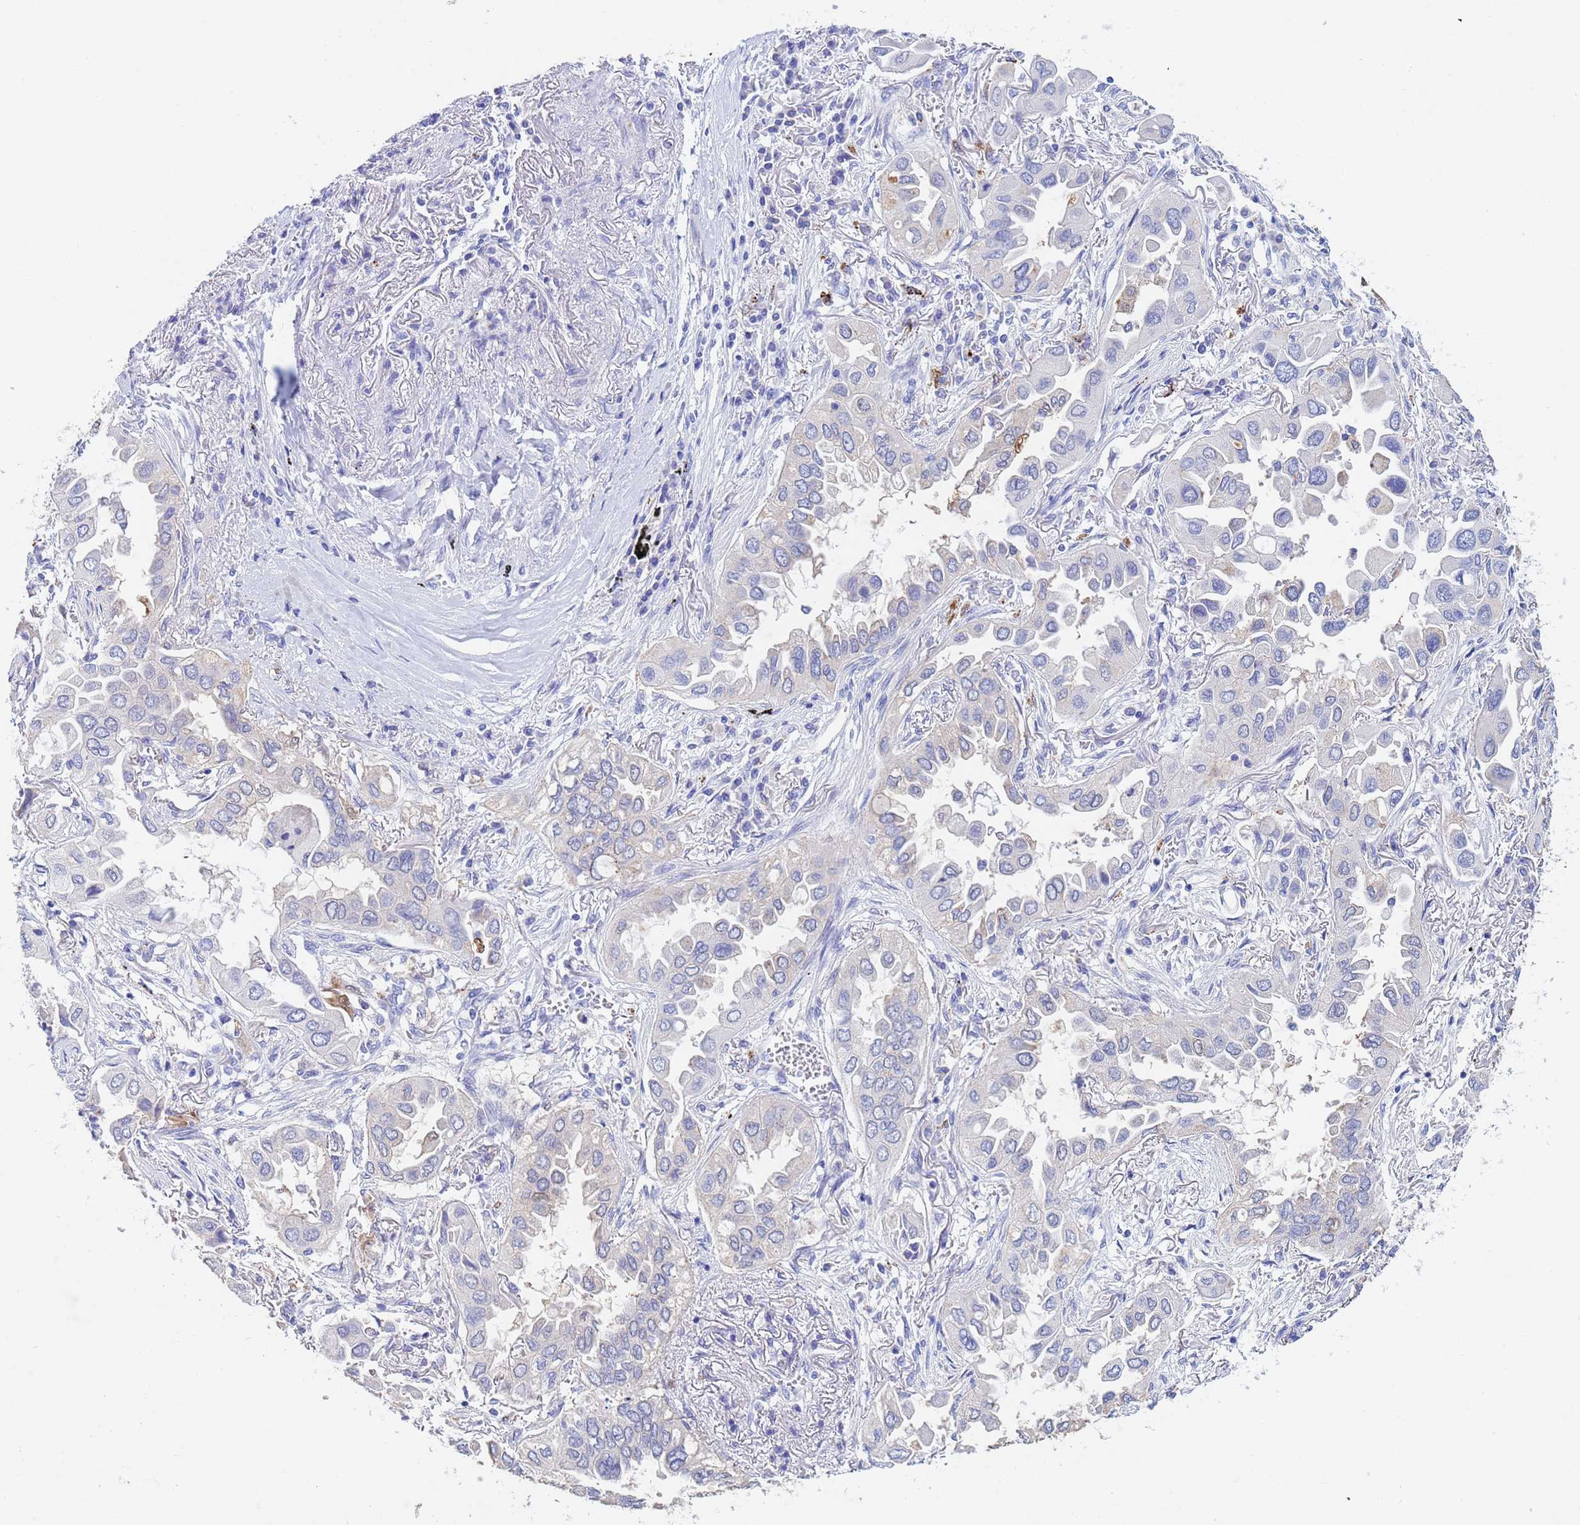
{"staining": {"intensity": "negative", "quantity": "none", "location": "none"}, "tissue": "lung cancer", "cell_type": "Tumor cells", "image_type": "cancer", "snomed": [{"axis": "morphology", "description": "Adenocarcinoma, NOS"}, {"axis": "topography", "description": "Lung"}], "caption": "Lung adenocarcinoma was stained to show a protein in brown. There is no significant positivity in tumor cells.", "gene": "CSTB", "patient": {"sex": "female", "age": 76}}